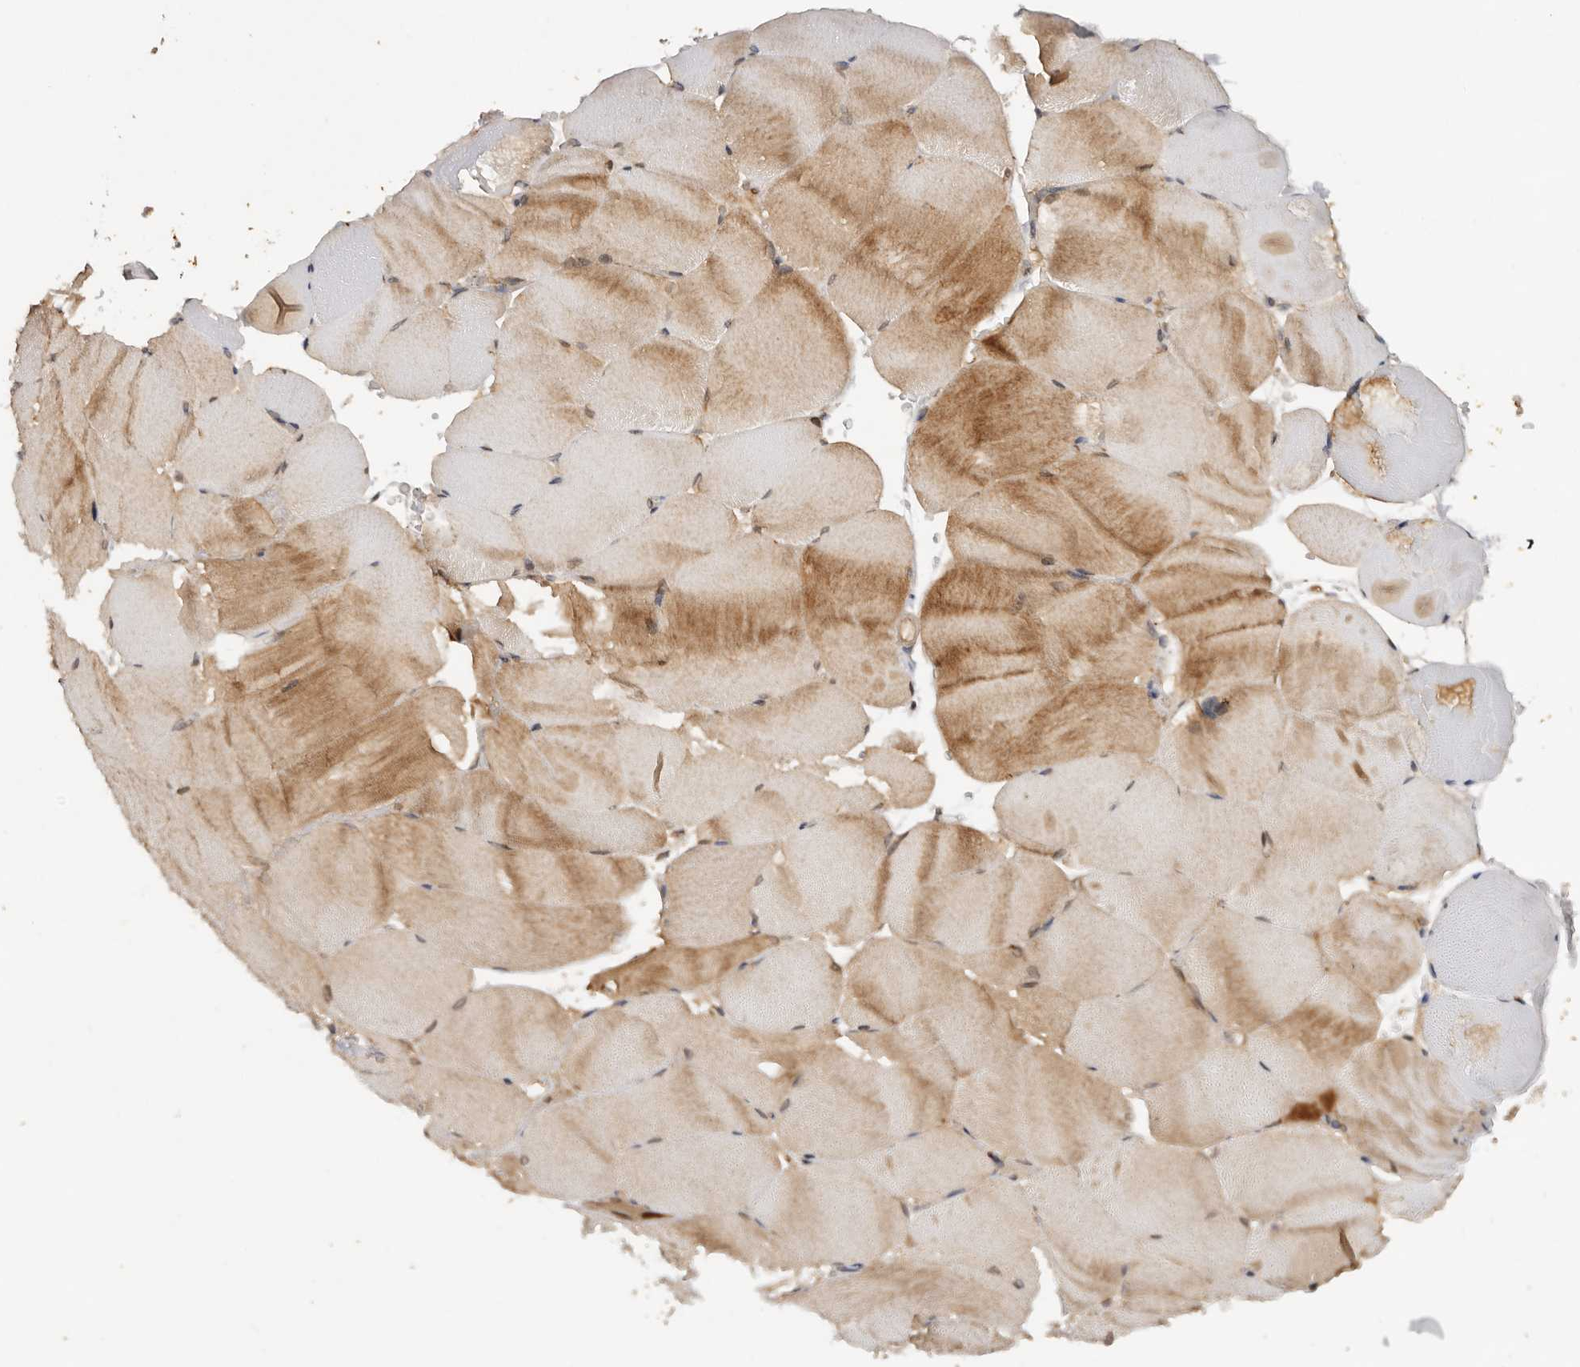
{"staining": {"intensity": "moderate", "quantity": ">75%", "location": "cytoplasmic/membranous"}, "tissue": "skeletal muscle", "cell_type": "Myocytes", "image_type": "normal", "snomed": [{"axis": "morphology", "description": "Normal tissue, NOS"}, {"axis": "topography", "description": "Skeletal muscle"}, {"axis": "topography", "description": "Parathyroid gland"}], "caption": "Skeletal muscle stained for a protein (brown) demonstrates moderate cytoplasmic/membranous positive staining in approximately >75% of myocytes.", "gene": "TARS2", "patient": {"sex": "female", "age": 37}}